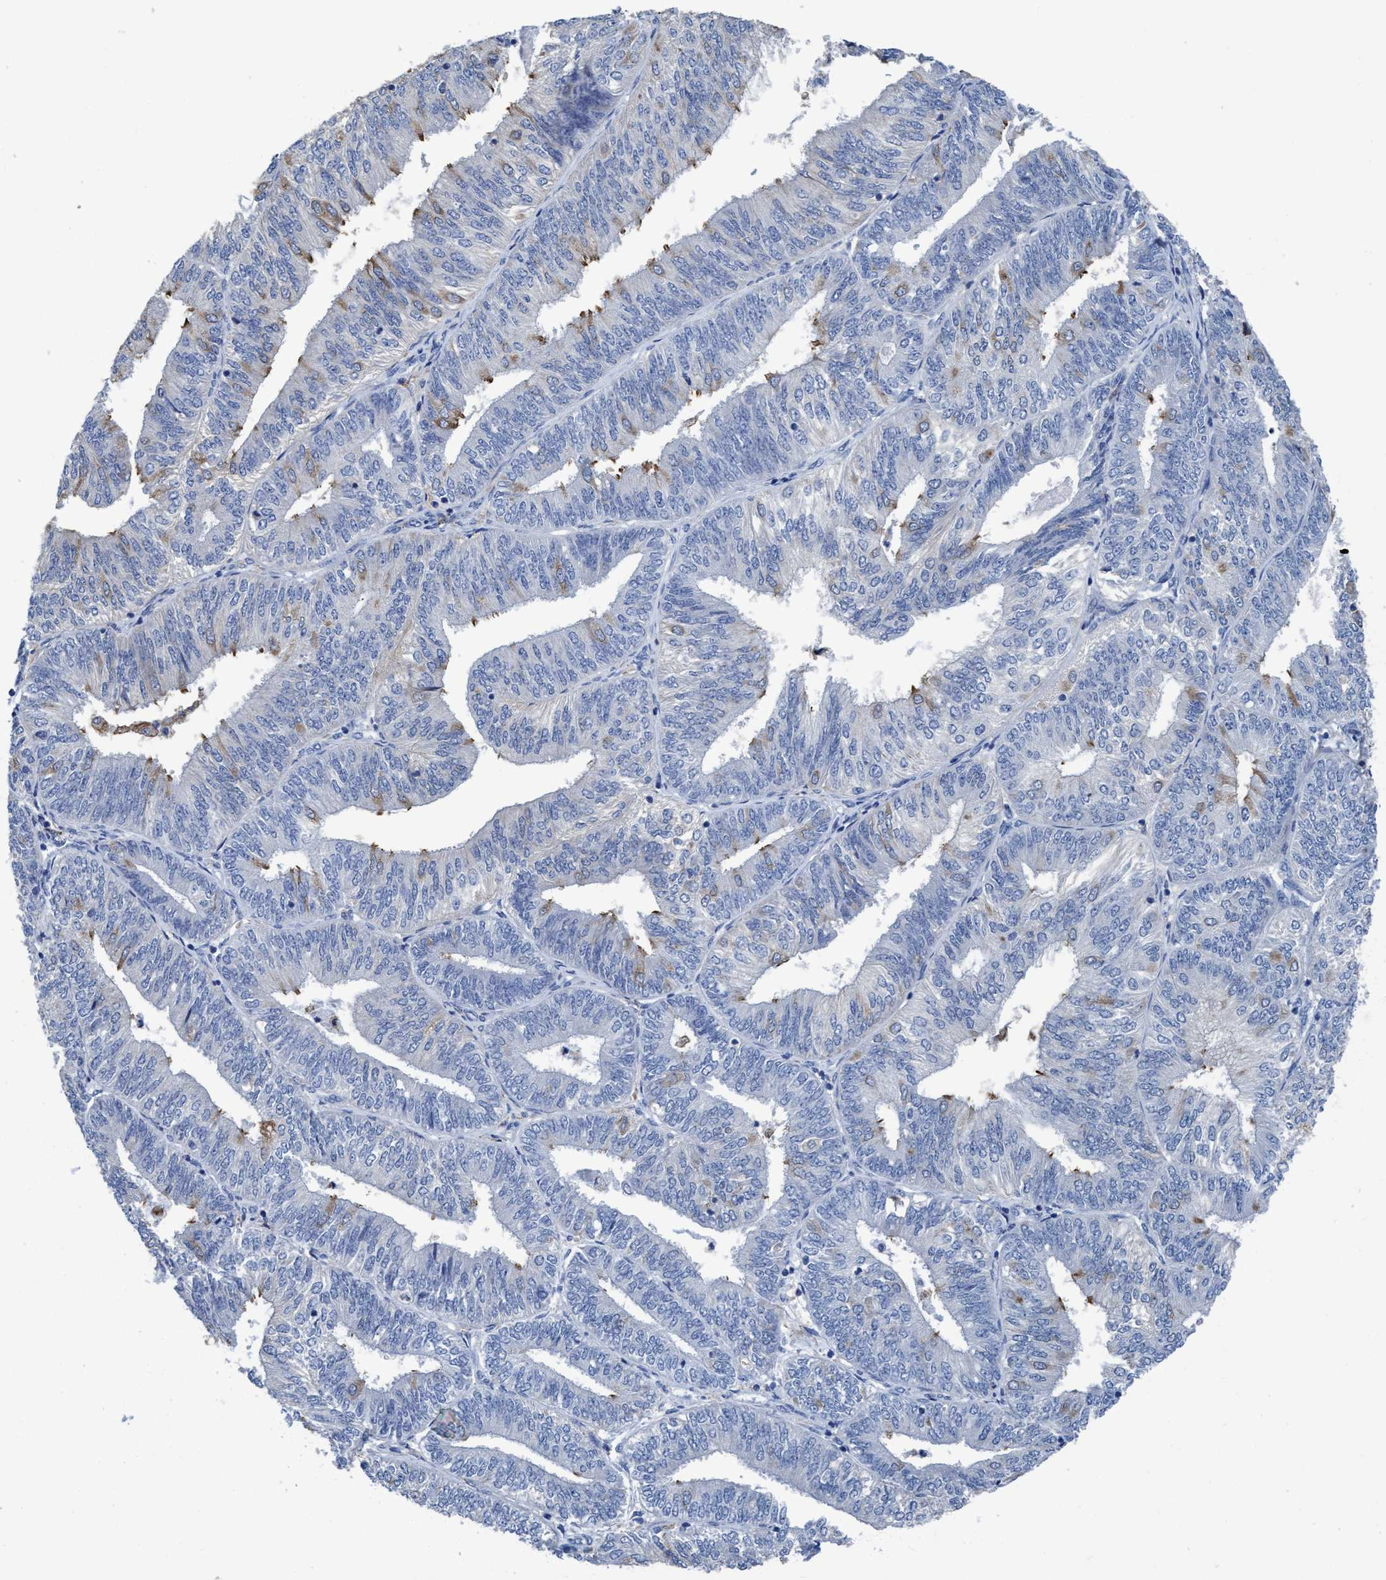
{"staining": {"intensity": "weak", "quantity": "<25%", "location": "cytoplasmic/membranous"}, "tissue": "endometrial cancer", "cell_type": "Tumor cells", "image_type": "cancer", "snomed": [{"axis": "morphology", "description": "Adenocarcinoma, NOS"}, {"axis": "topography", "description": "Endometrium"}], "caption": "This is an immunohistochemistry photomicrograph of human adenocarcinoma (endometrial). There is no expression in tumor cells.", "gene": "DNAI1", "patient": {"sex": "female", "age": 58}}